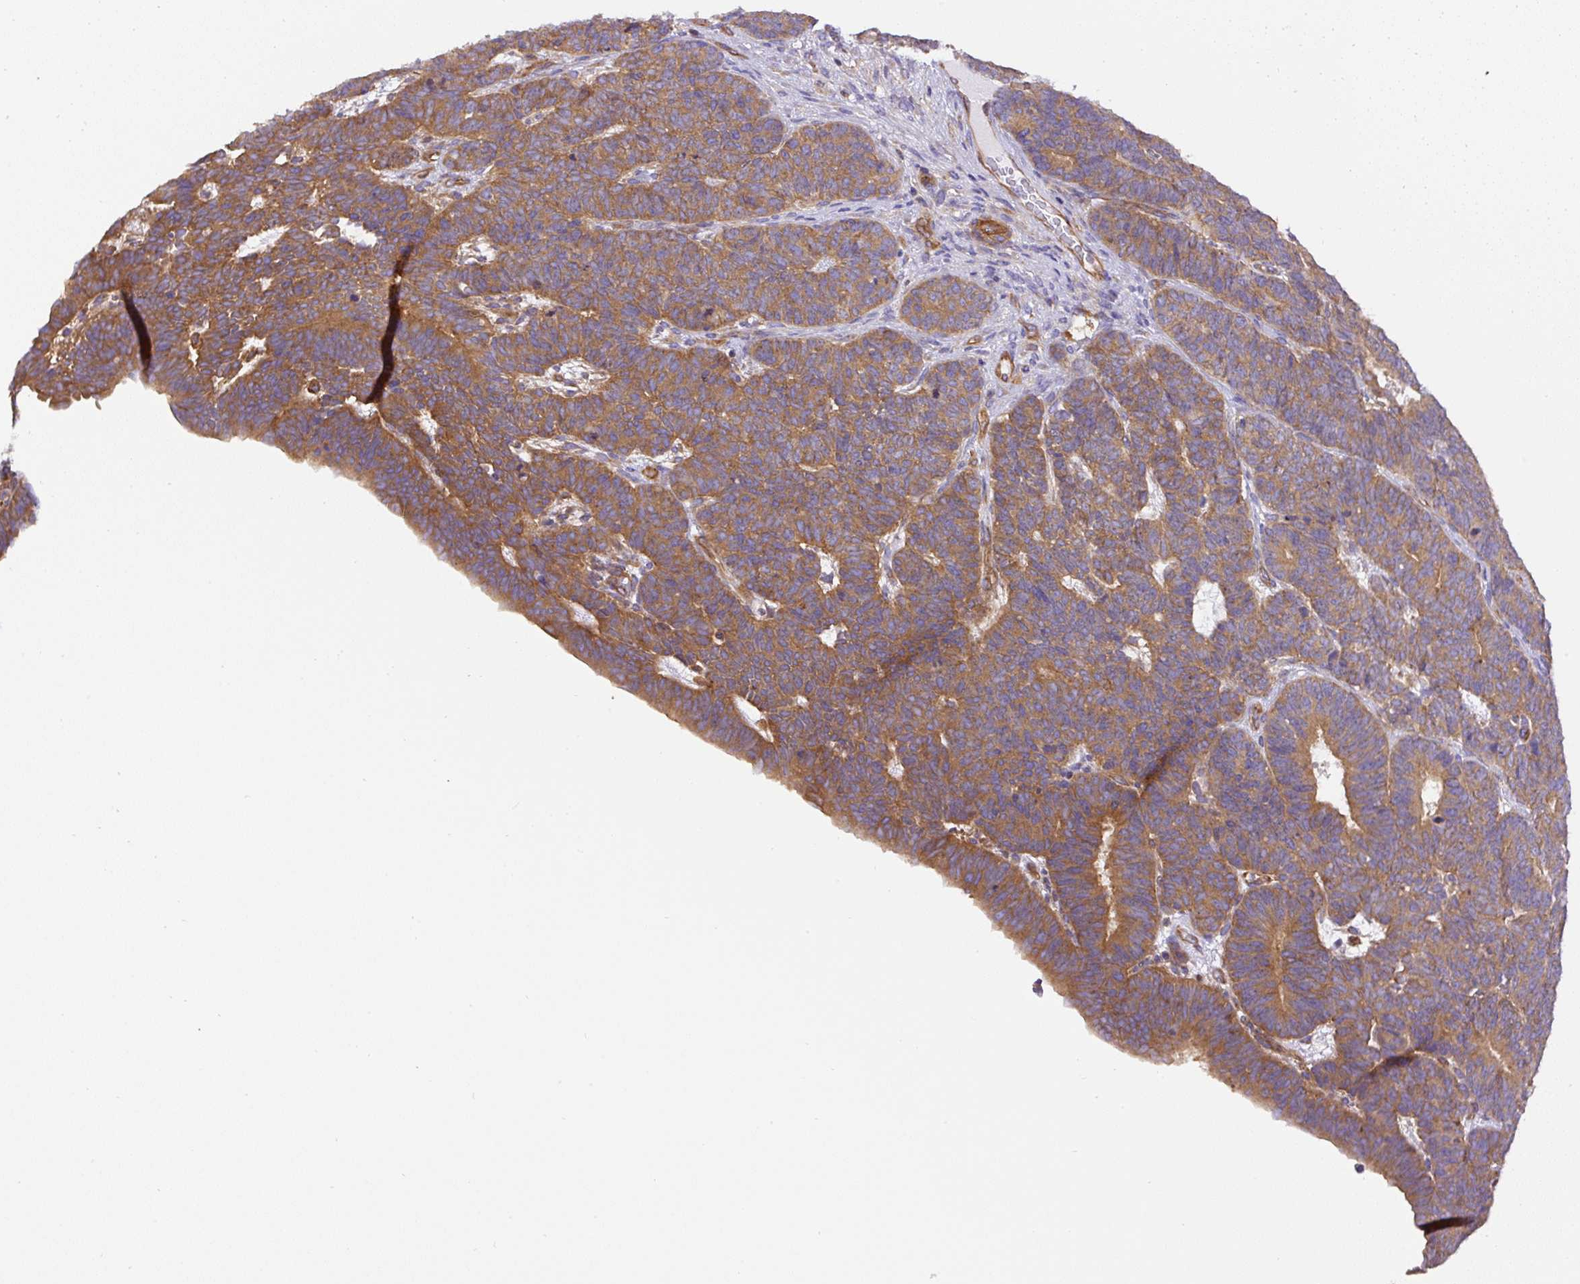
{"staining": {"intensity": "moderate", "quantity": ">75%", "location": "cytoplasmic/membranous"}, "tissue": "endometrial cancer", "cell_type": "Tumor cells", "image_type": "cancer", "snomed": [{"axis": "morphology", "description": "Adenocarcinoma, NOS"}, {"axis": "topography", "description": "Endometrium"}], "caption": "This histopathology image reveals IHC staining of endometrial cancer, with medium moderate cytoplasmic/membranous staining in approximately >75% of tumor cells.", "gene": "DCTN1", "patient": {"sex": "female", "age": 70}}